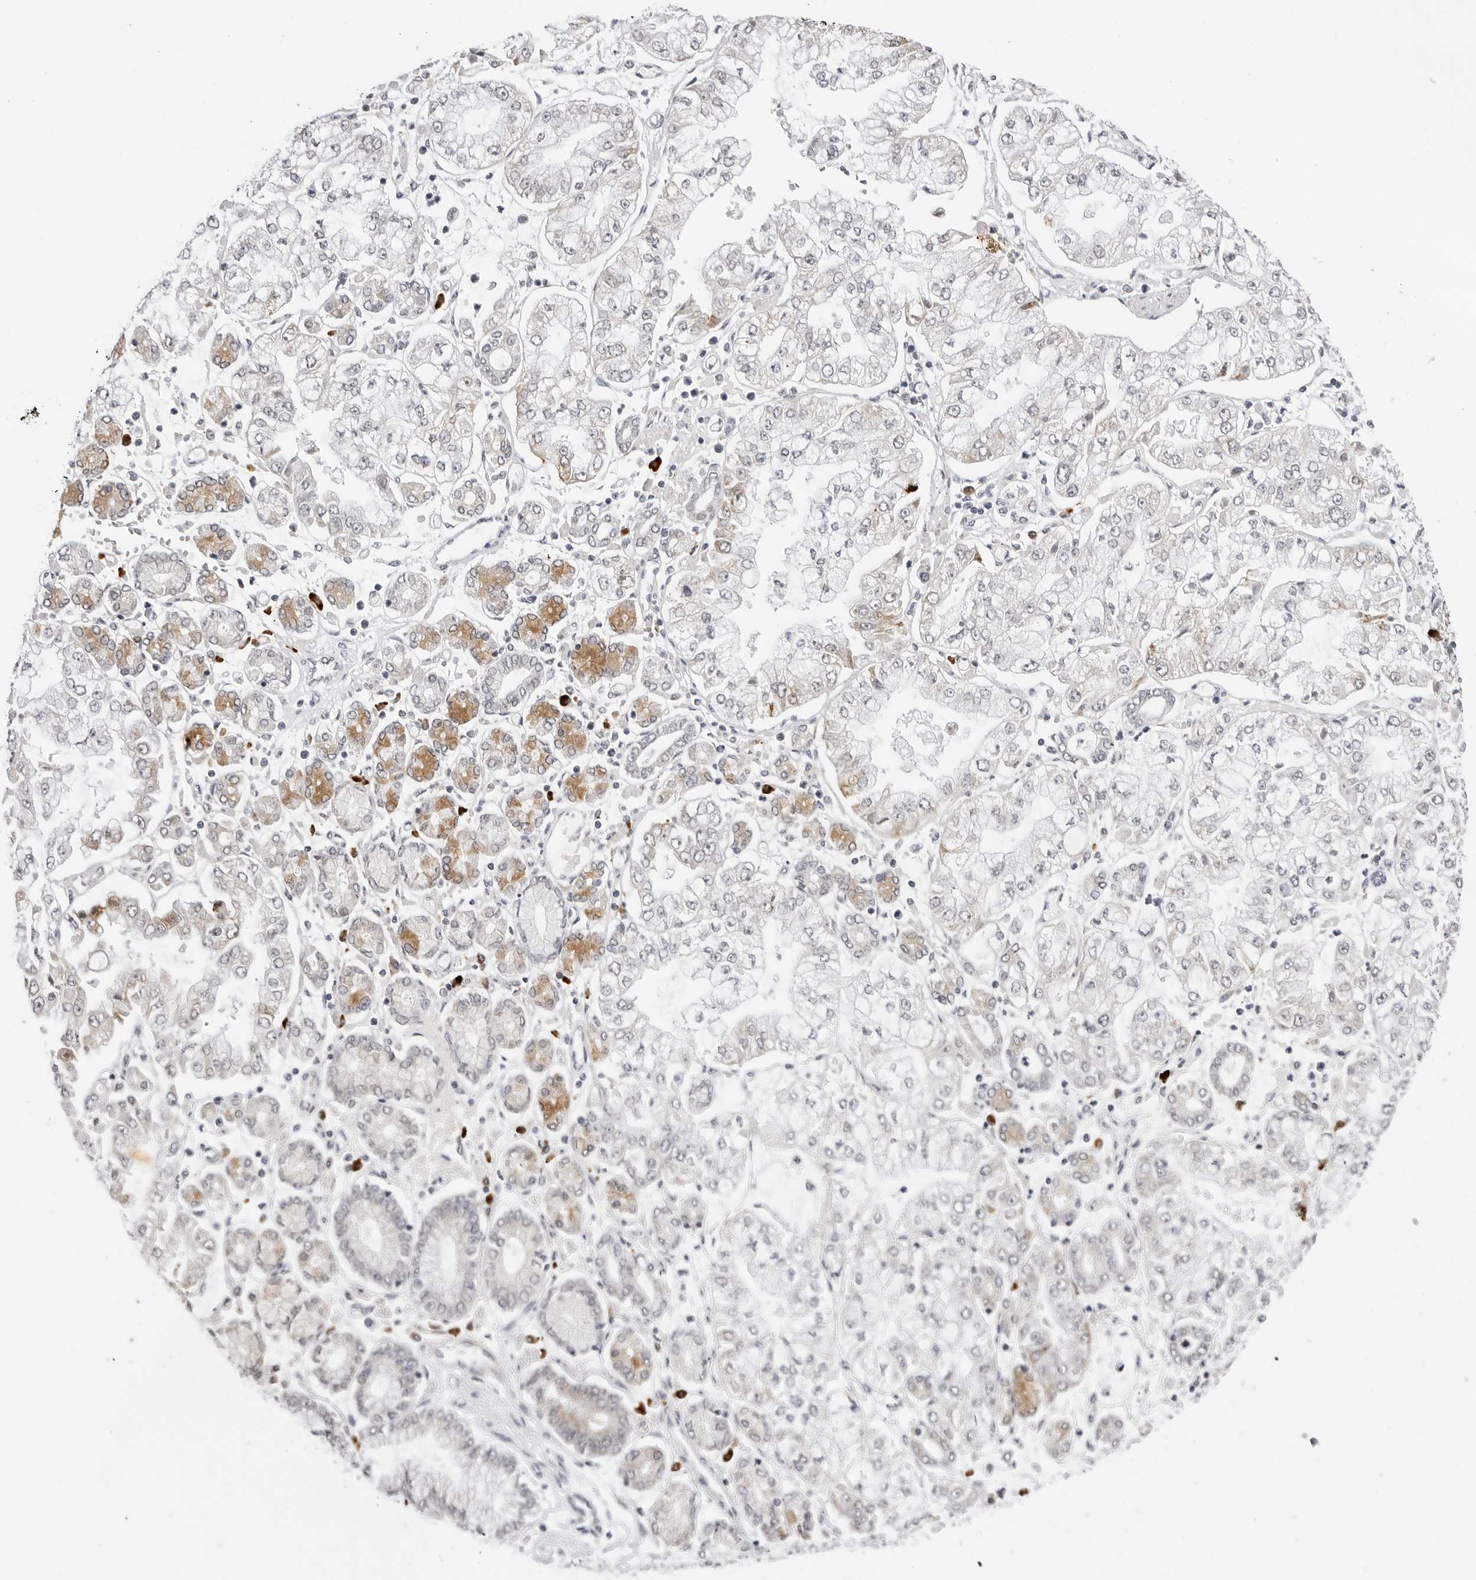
{"staining": {"intensity": "negative", "quantity": "none", "location": "none"}, "tissue": "stomach cancer", "cell_type": "Tumor cells", "image_type": "cancer", "snomed": [{"axis": "morphology", "description": "Adenocarcinoma, NOS"}, {"axis": "topography", "description": "Stomach"}], "caption": "Histopathology image shows no protein positivity in tumor cells of adenocarcinoma (stomach) tissue.", "gene": "IL17RA", "patient": {"sex": "male", "age": 76}}